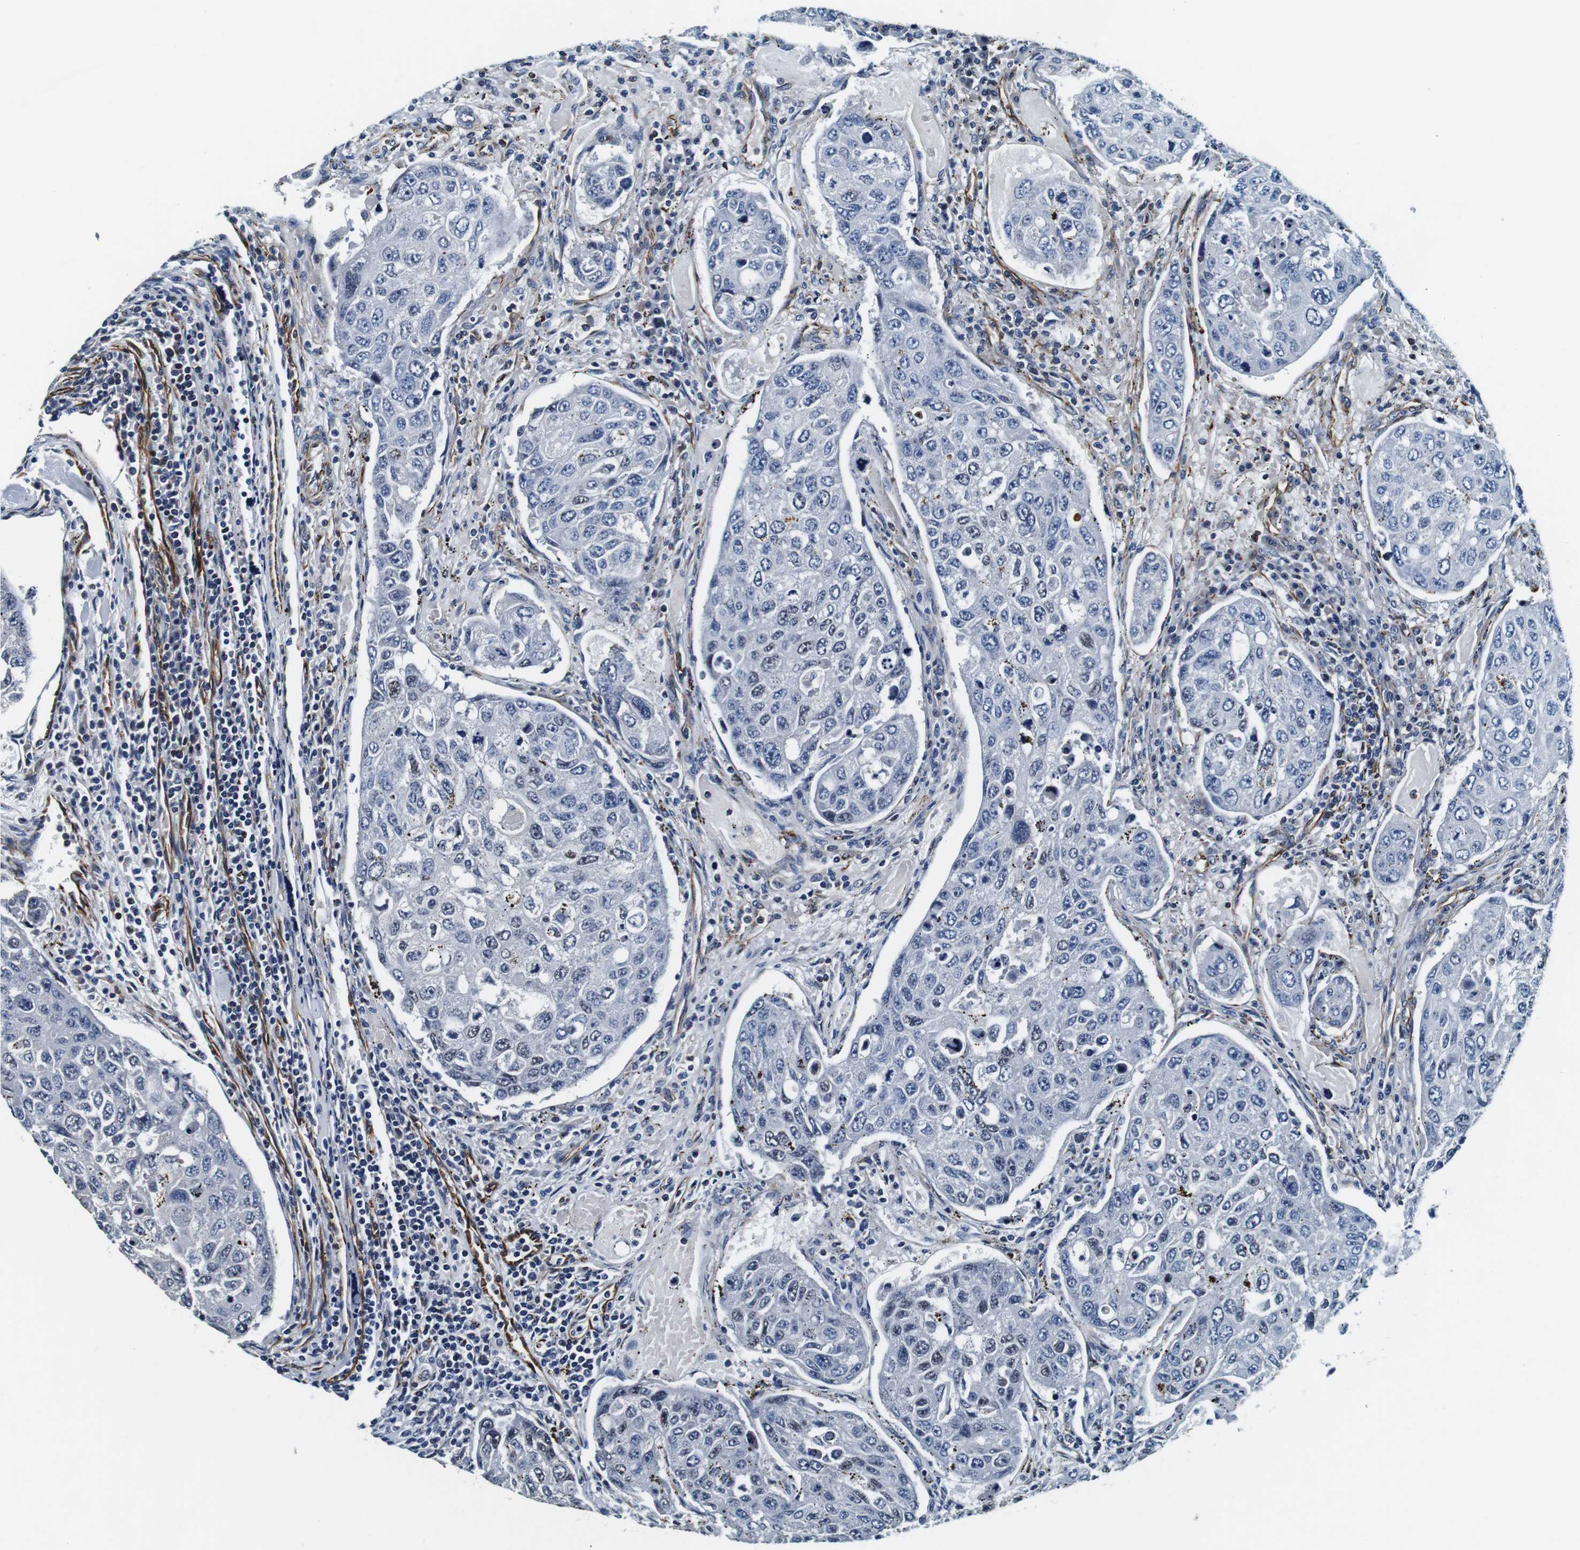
{"staining": {"intensity": "negative", "quantity": "none", "location": "none"}, "tissue": "urothelial cancer", "cell_type": "Tumor cells", "image_type": "cancer", "snomed": [{"axis": "morphology", "description": "Urothelial carcinoma, High grade"}, {"axis": "topography", "description": "Lymph node"}, {"axis": "topography", "description": "Urinary bladder"}], "caption": "There is no significant staining in tumor cells of high-grade urothelial carcinoma.", "gene": "GJE1", "patient": {"sex": "male", "age": 51}}